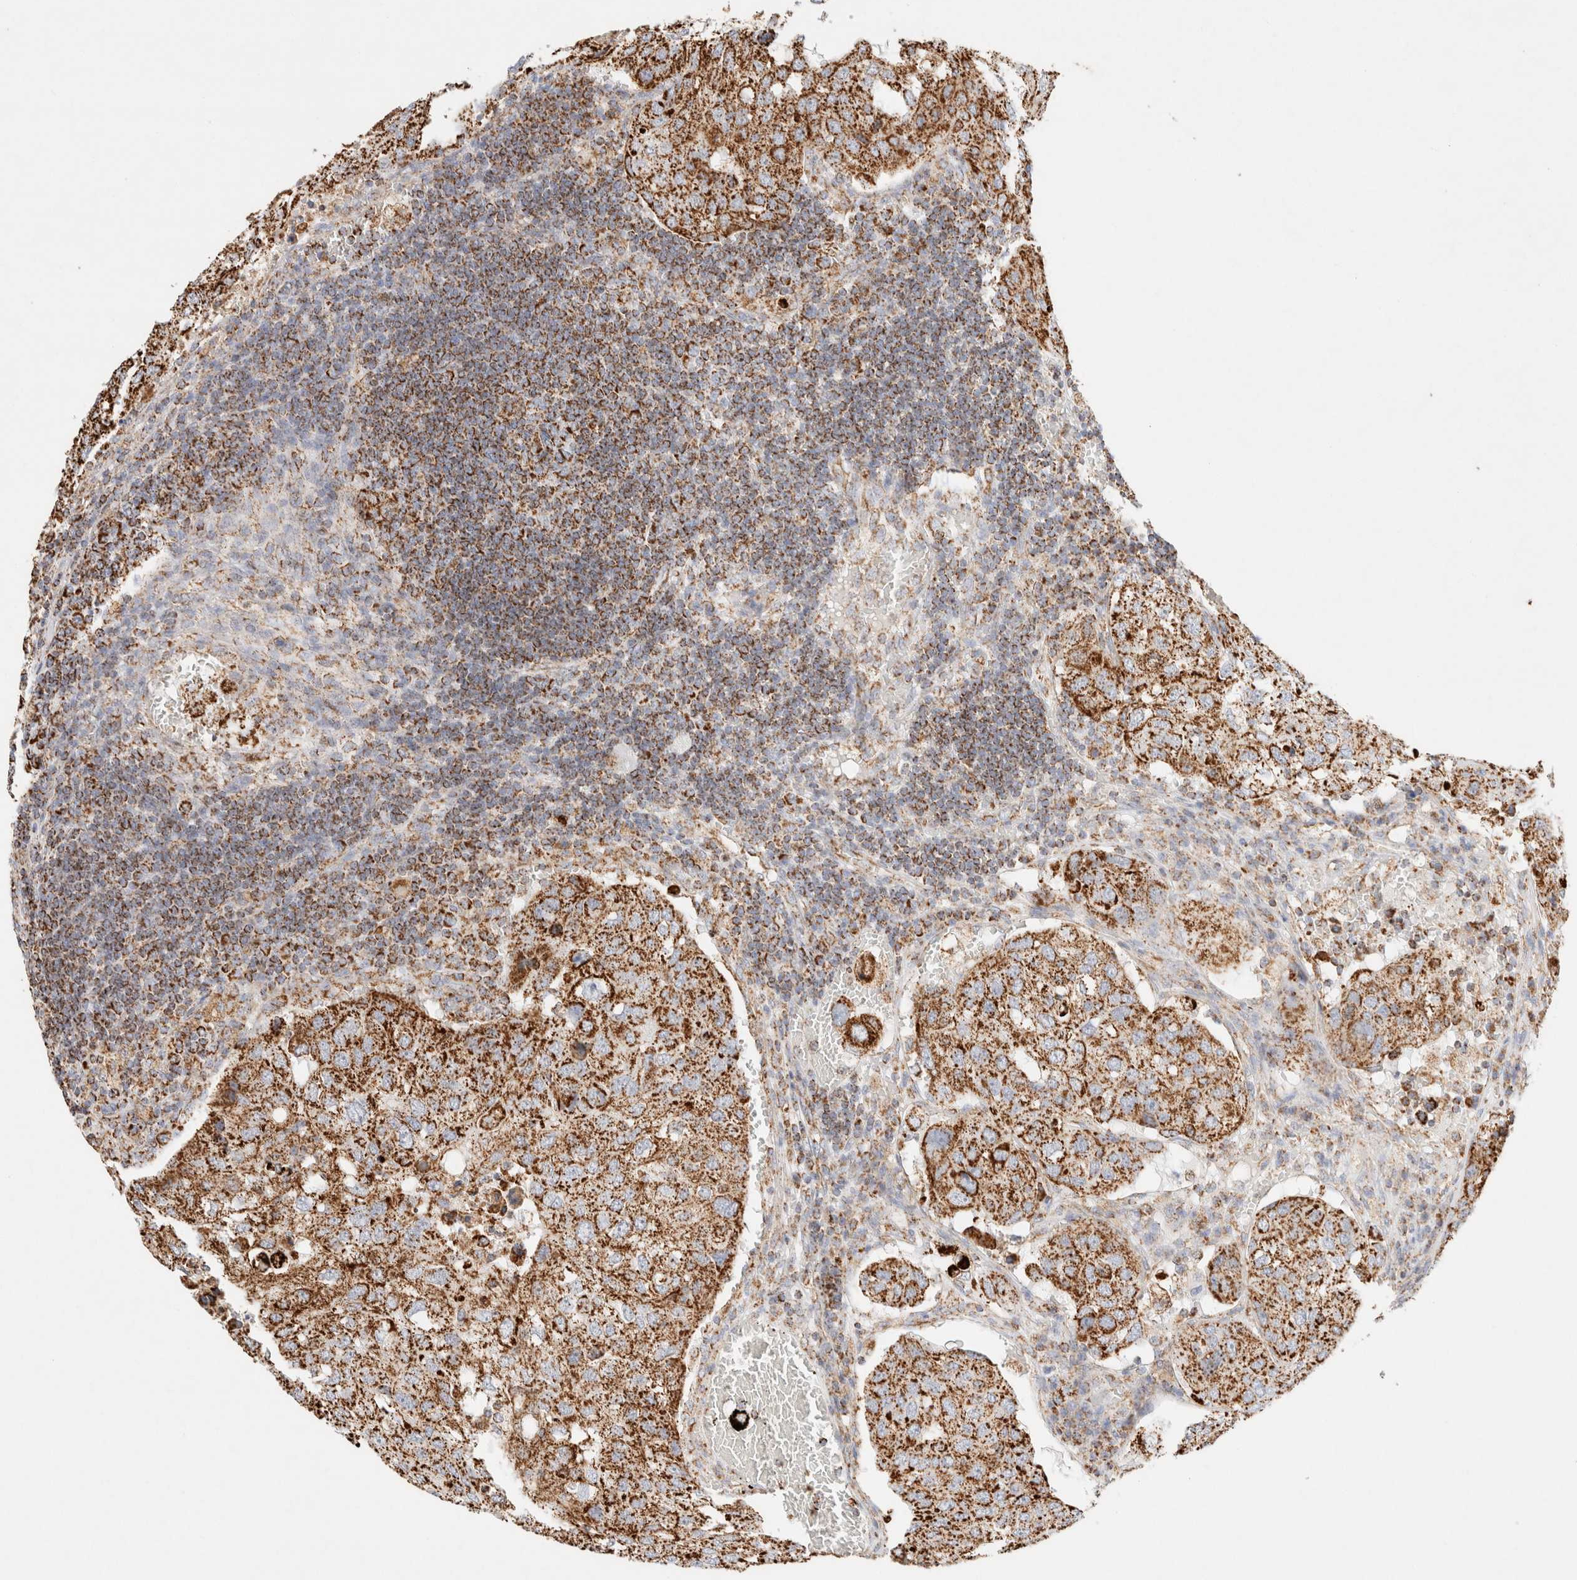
{"staining": {"intensity": "strong", "quantity": ">75%", "location": "cytoplasmic/membranous"}, "tissue": "urothelial cancer", "cell_type": "Tumor cells", "image_type": "cancer", "snomed": [{"axis": "morphology", "description": "Urothelial carcinoma, High grade"}, {"axis": "topography", "description": "Lymph node"}, {"axis": "topography", "description": "Urinary bladder"}], "caption": "Tumor cells exhibit strong cytoplasmic/membranous positivity in approximately >75% of cells in urothelial cancer.", "gene": "PHB2", "patient": {"sex": "male", "age": 51}}